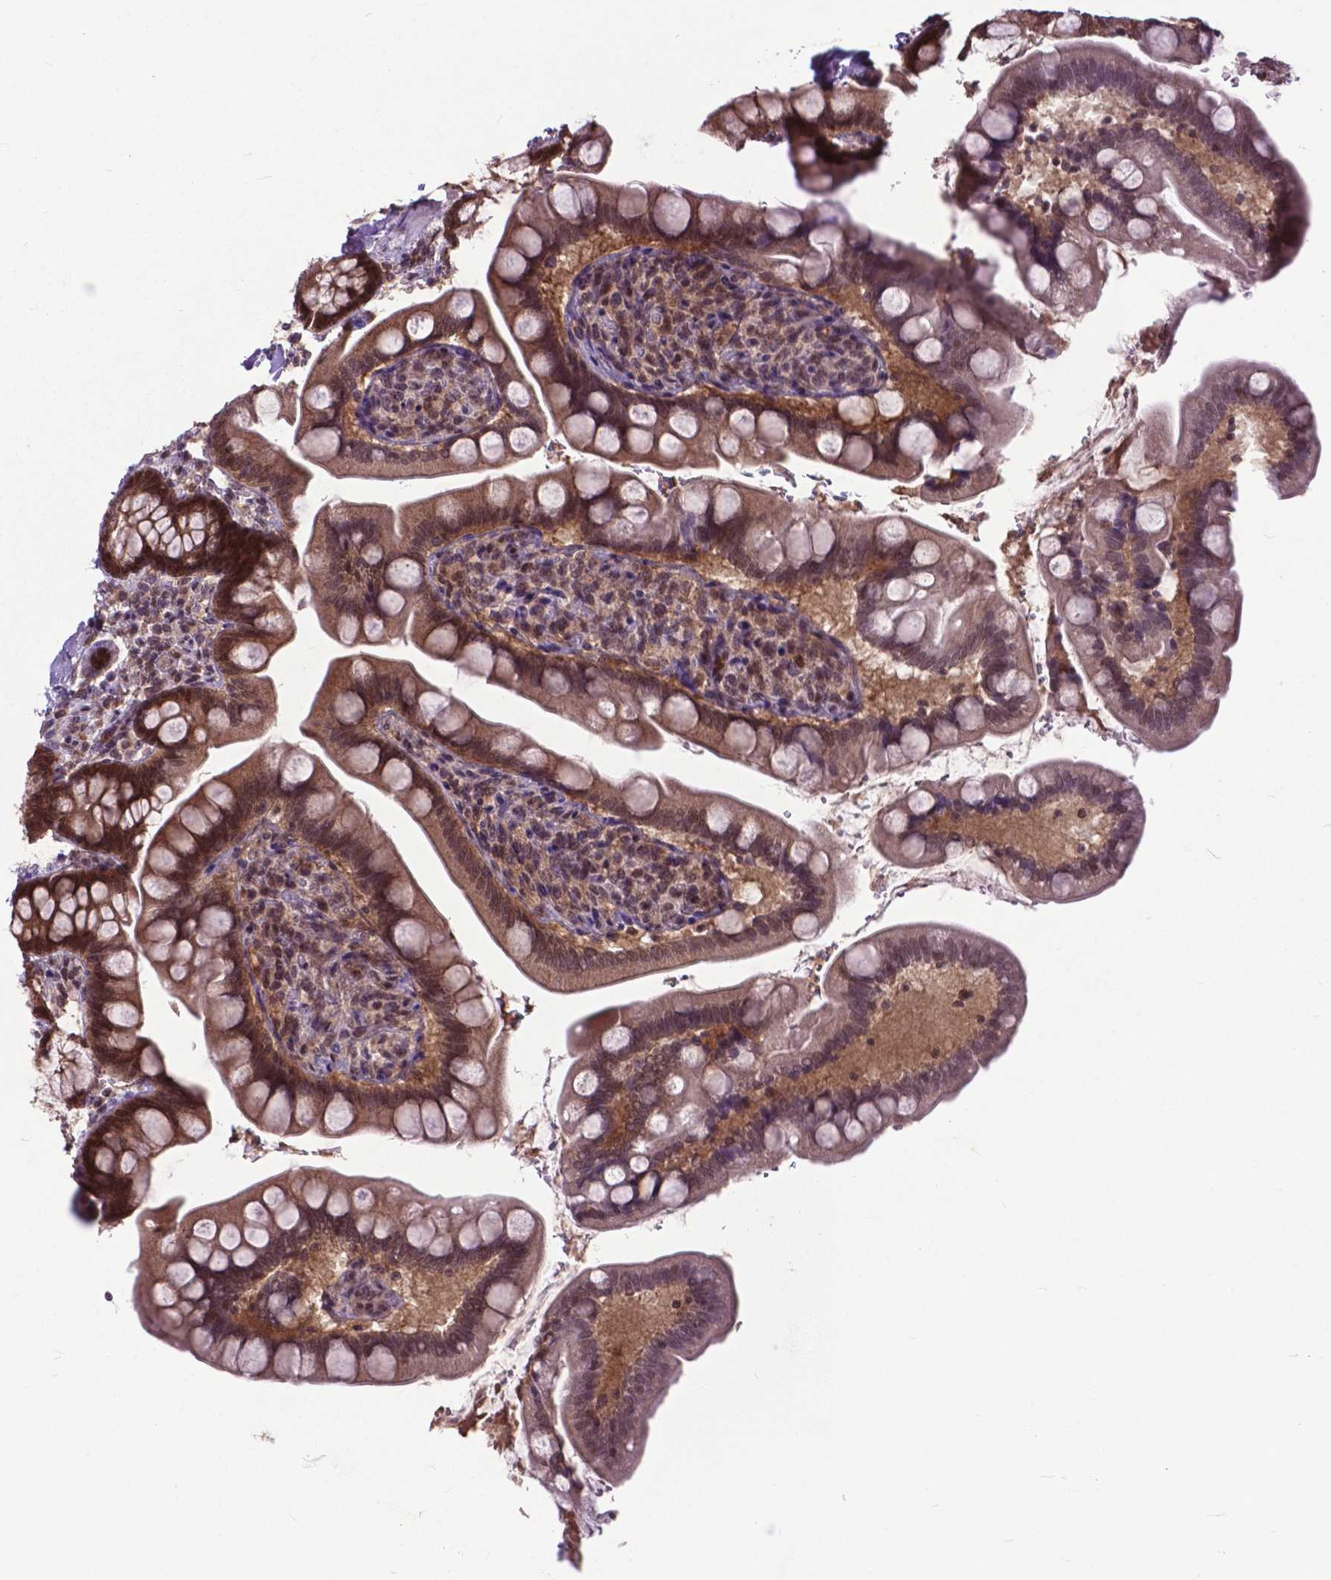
{"staining": {"intensity": "moderate", "quantity": ">75%", "location": "cytoplasmic/membranous,nuclear"}, "tissue": "small intestine", "cell_type": "Glandular cells", "image_type": "normal", "snomed": [{"axis": "morphology", "description": "Normal tissue, NOS"}, {"axis": "topography", "description": "Small intestine"}], "caption": "There is medium levels of moderate cytoplasmic/membranous,nuclear positivity in glandular cells of unremarkable small intestine, as demonstrated by immunohistochemical staining (brown color).", "gene": "FAF1", "patient": {"sex": "female", "age": 56}}